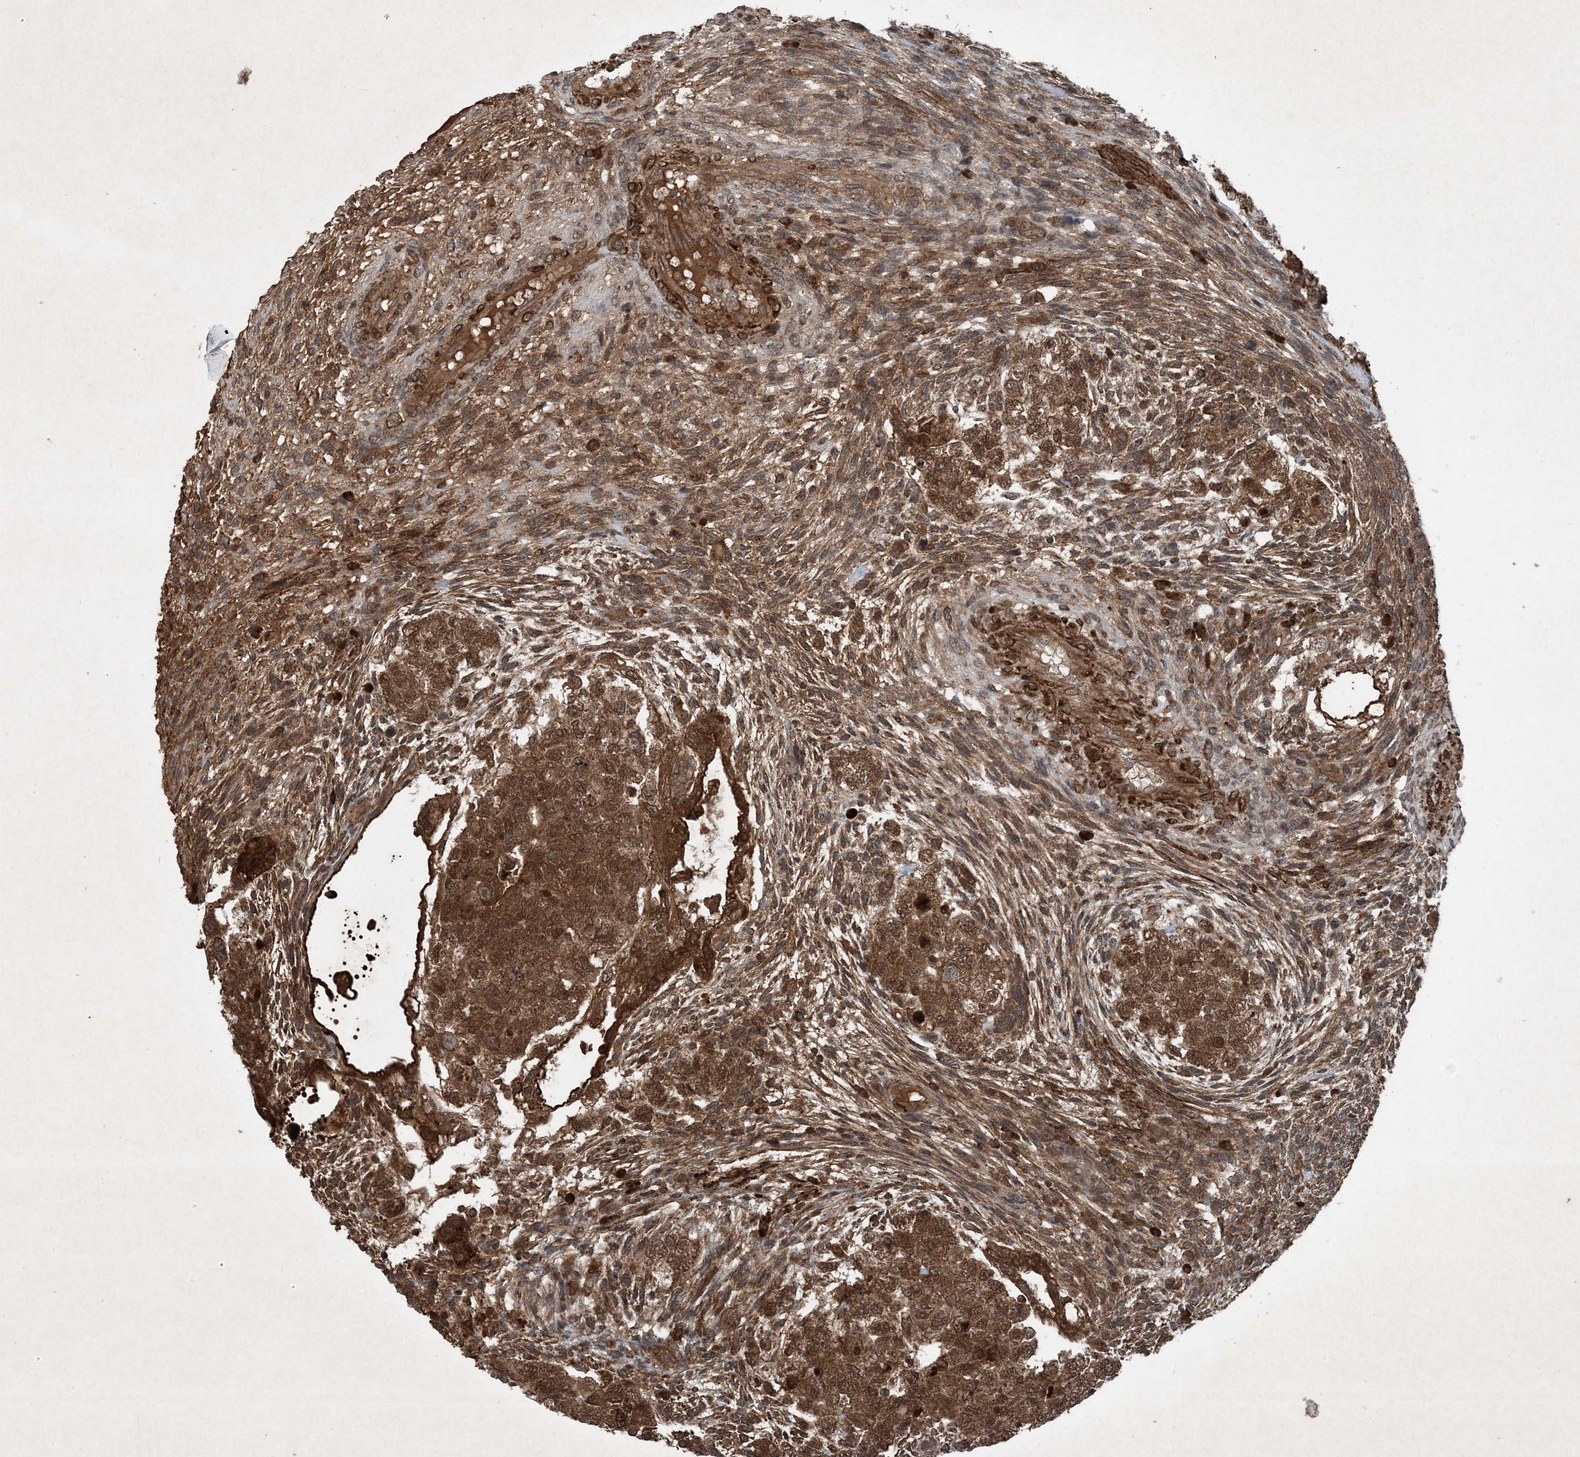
{"staining": {"intensity": "strong", "quantity": ">75%", "location": "cytoplasmic/membranous"}, "tissue": "testis cancer", "cell_type": "Tumor cells", "image_type": "cancer", "snomed": [{"axis": "morphology", "description": "Carcinoma, Embryonal, NOS"}, {"axis": "topography", "description": "Testis"}], "caption": "Human testis cancer (embryonal carcinoma) stained with a protein marker displays strong staining in tumor cells.", "gene": "GNG5", "patient": {"sex": "male", "age": 36}}